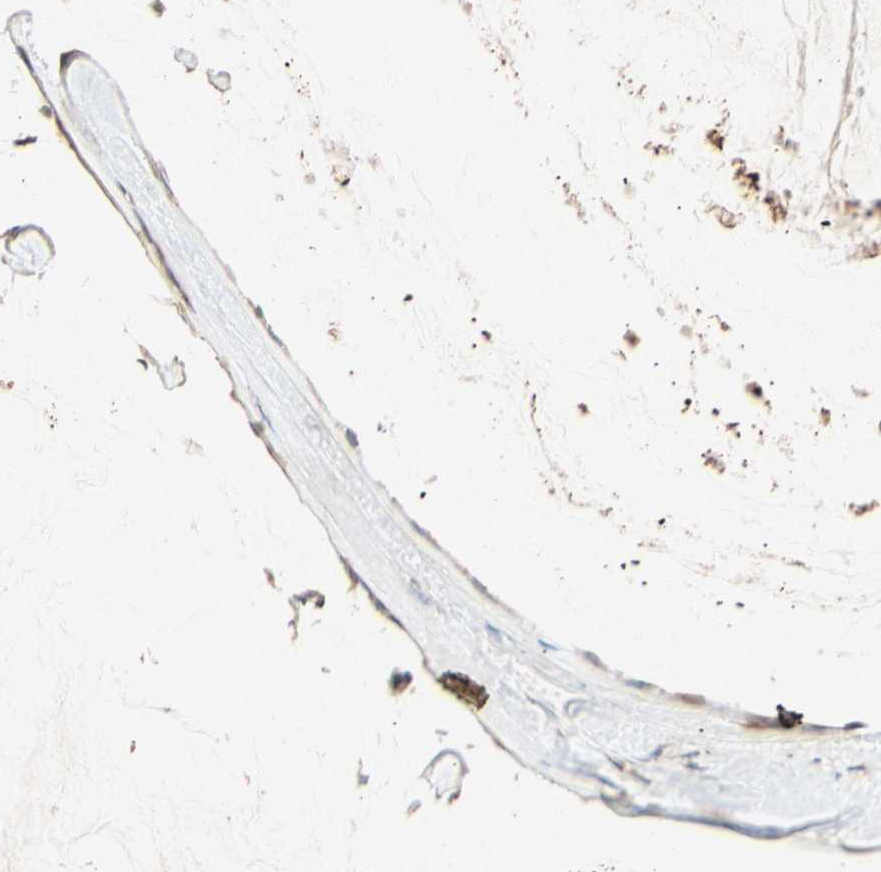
{"staining": {"intensity": "moderate", "quantity": ">75%", "location": "cytoplasmic/membranous"}, "tissue": "ovarian cancer", "cell_type": "Tumor cells", "image_type": "cancer", "snomed": [{"axis": "morphology", "description": "Cystadenocarcinoma, mucinous, NOS"}, {"axis": "topography", "description": "Ovary"}], "caption": "A medium amount of moderate cytoplasmic/membranous positivity is identified in approximately >75% of tumor cells in mucinous cystadenocarcinoma (ovarian) tissue.", "gene": "EPHA8", "patient": {"sex": "female", "age": 39}}